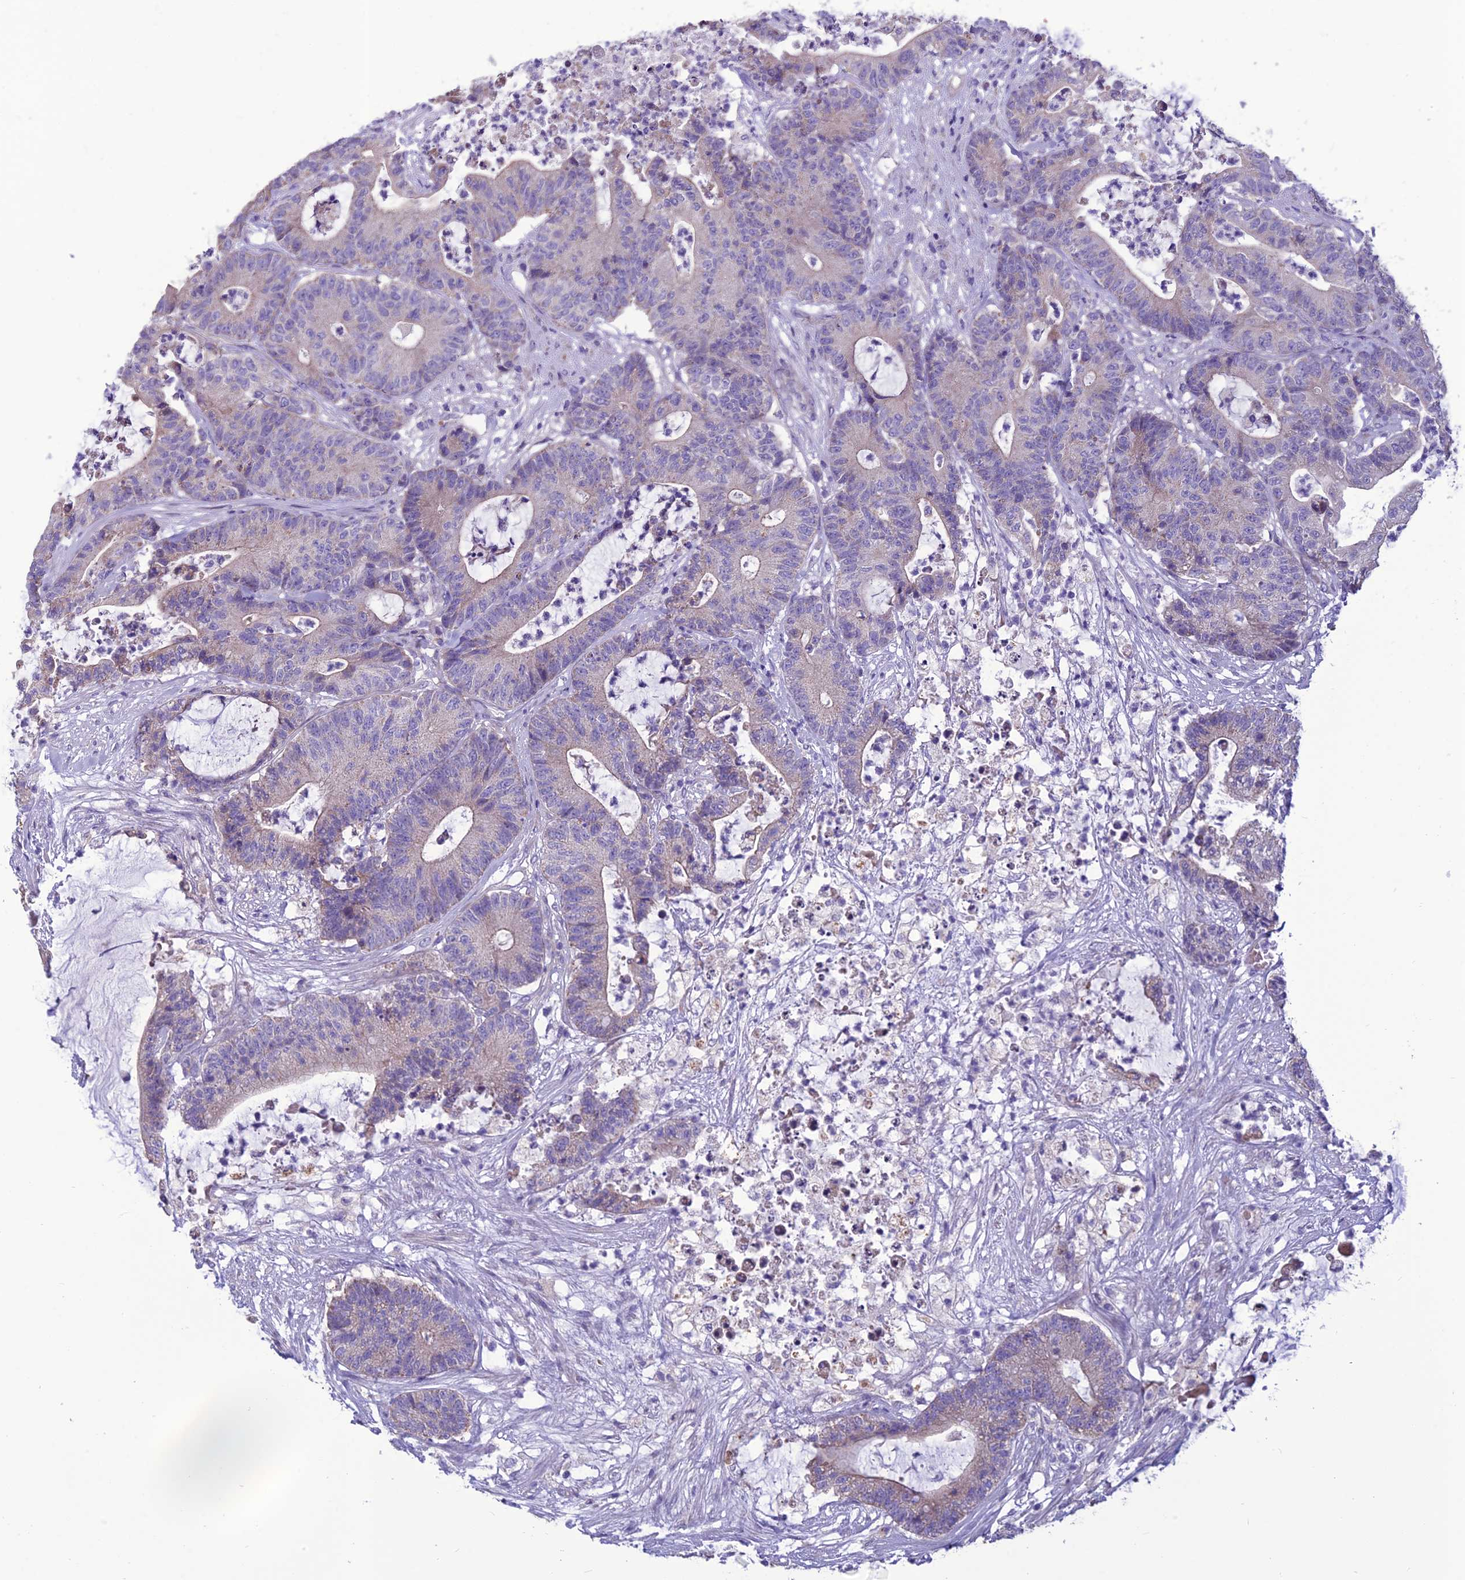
{"staining": {"intensity": "weak", "quantity": "25%-75%", "location": "cytoplasmic/membranous"}, "tissue": "colorectal cancer", "cell_type": "Tumor cells", "image_type": "cancer", "snomed": [{"axis": "morphology", "description": "Adenocarcinoma, NOS"}, {"axis": "topography", "description": "Colon"}], "caption": "A high-resolution image shows immunohistochemistry staining of adenocarcinoma (colorectal), which reveals weak cytoplasmic/membranous positivity in about 25%-75% of tumor cells.", "gene": "BHMT2", "patient": {"sex": "female", "age": 84}}